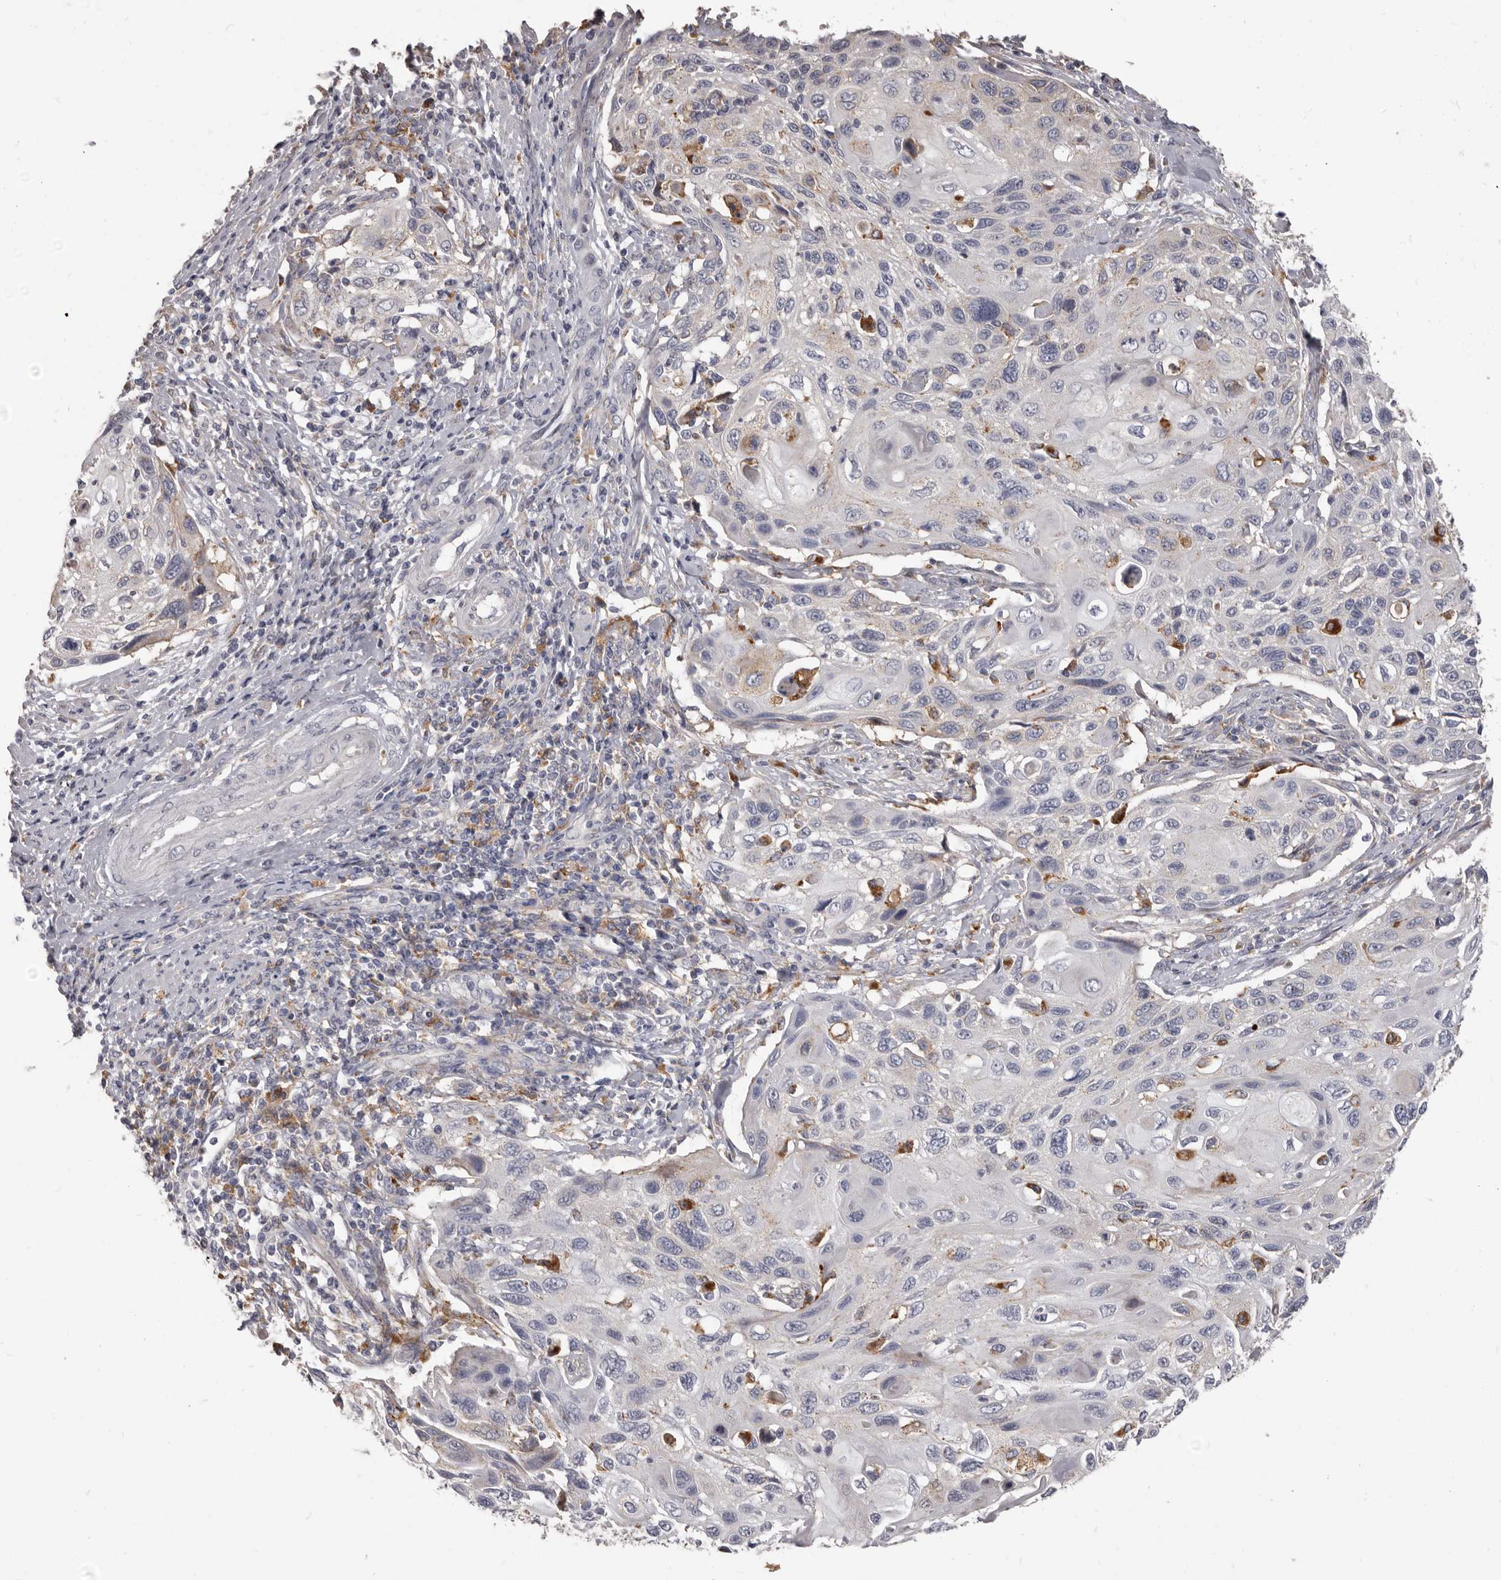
{"staining": {"intensity": "weak", "quantity": "<25%", "location": "cytoplasmic/membranous"}, "tissue": "cervical cancer", "cell_type": "Tumor cells", "image_type": "cancer", "snomed": [{"axis": "morphology", "description": "Squamous cell carcinoma, NOS"}, {"axis": "topography", "description": "Cervix"}], "caption": "Micrograph shows no significant protein expression in tumor cells of cervical cancer.", "gene": "PI4K2A", "patient": {"sex": "female", "age": 70}}